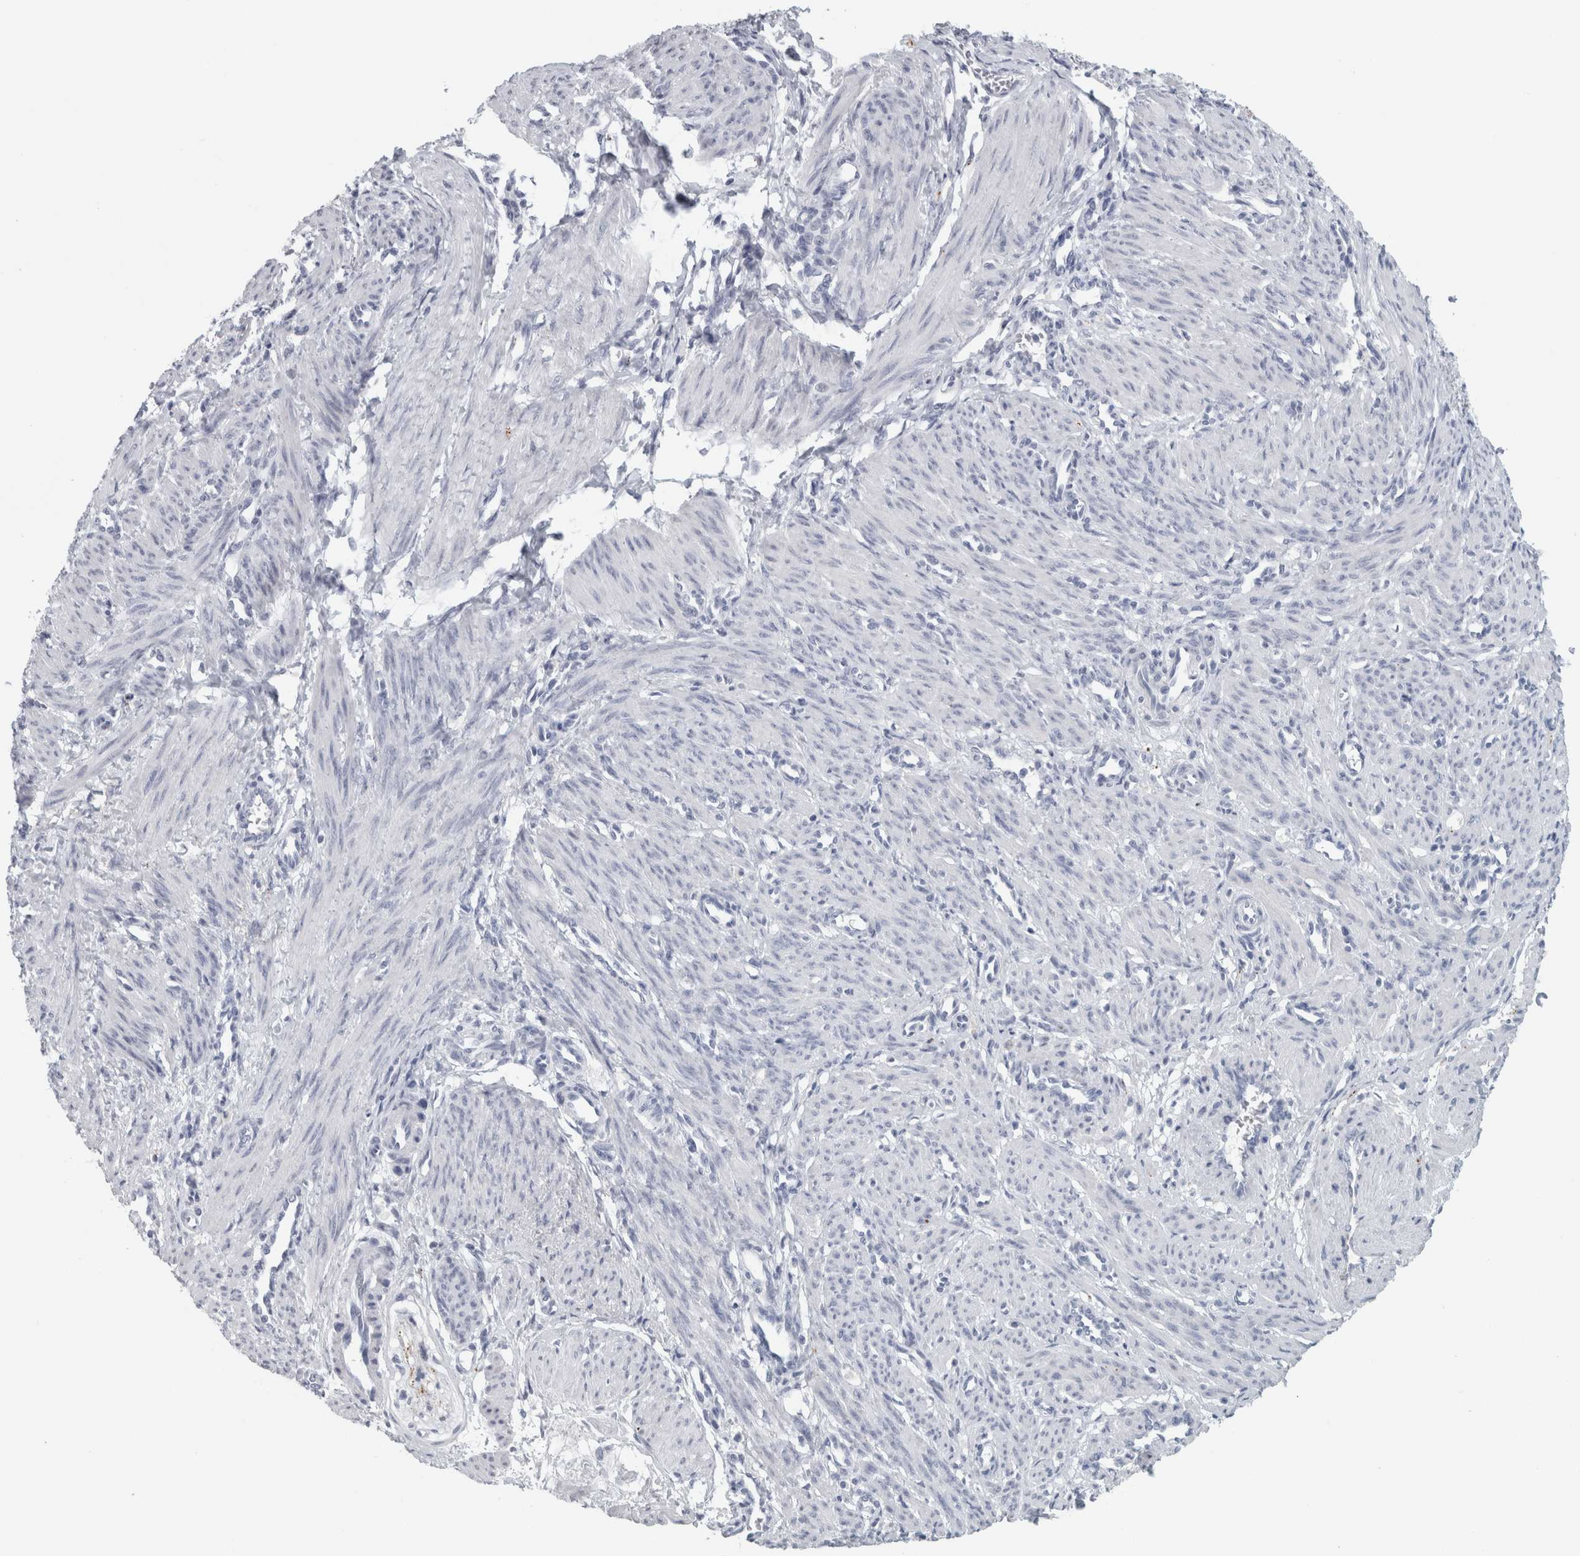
{"staining": {"intensity": "negative", "quantity": "none", "location": "none"}, "tissue": "smooth muscle", "cell_type": "Smooth muscle cells", "image_type": "normal", "snomed": [{"axis": "morphology", "description": "Normal tissue, NOS"}, {"axis": "topography", "description": "Endometrium"}], "caption": "The image demonstrates no staining of smooth muscle cells in benign smooth muscle. (Stains: DAB (3,3'-diaminobenzidine) IHC with hematoxylin counter stain, Microscopy: brightfield microscopy at high magnification).", "gene": "CPE", "patient": {"sex": "female", "age": 33}}